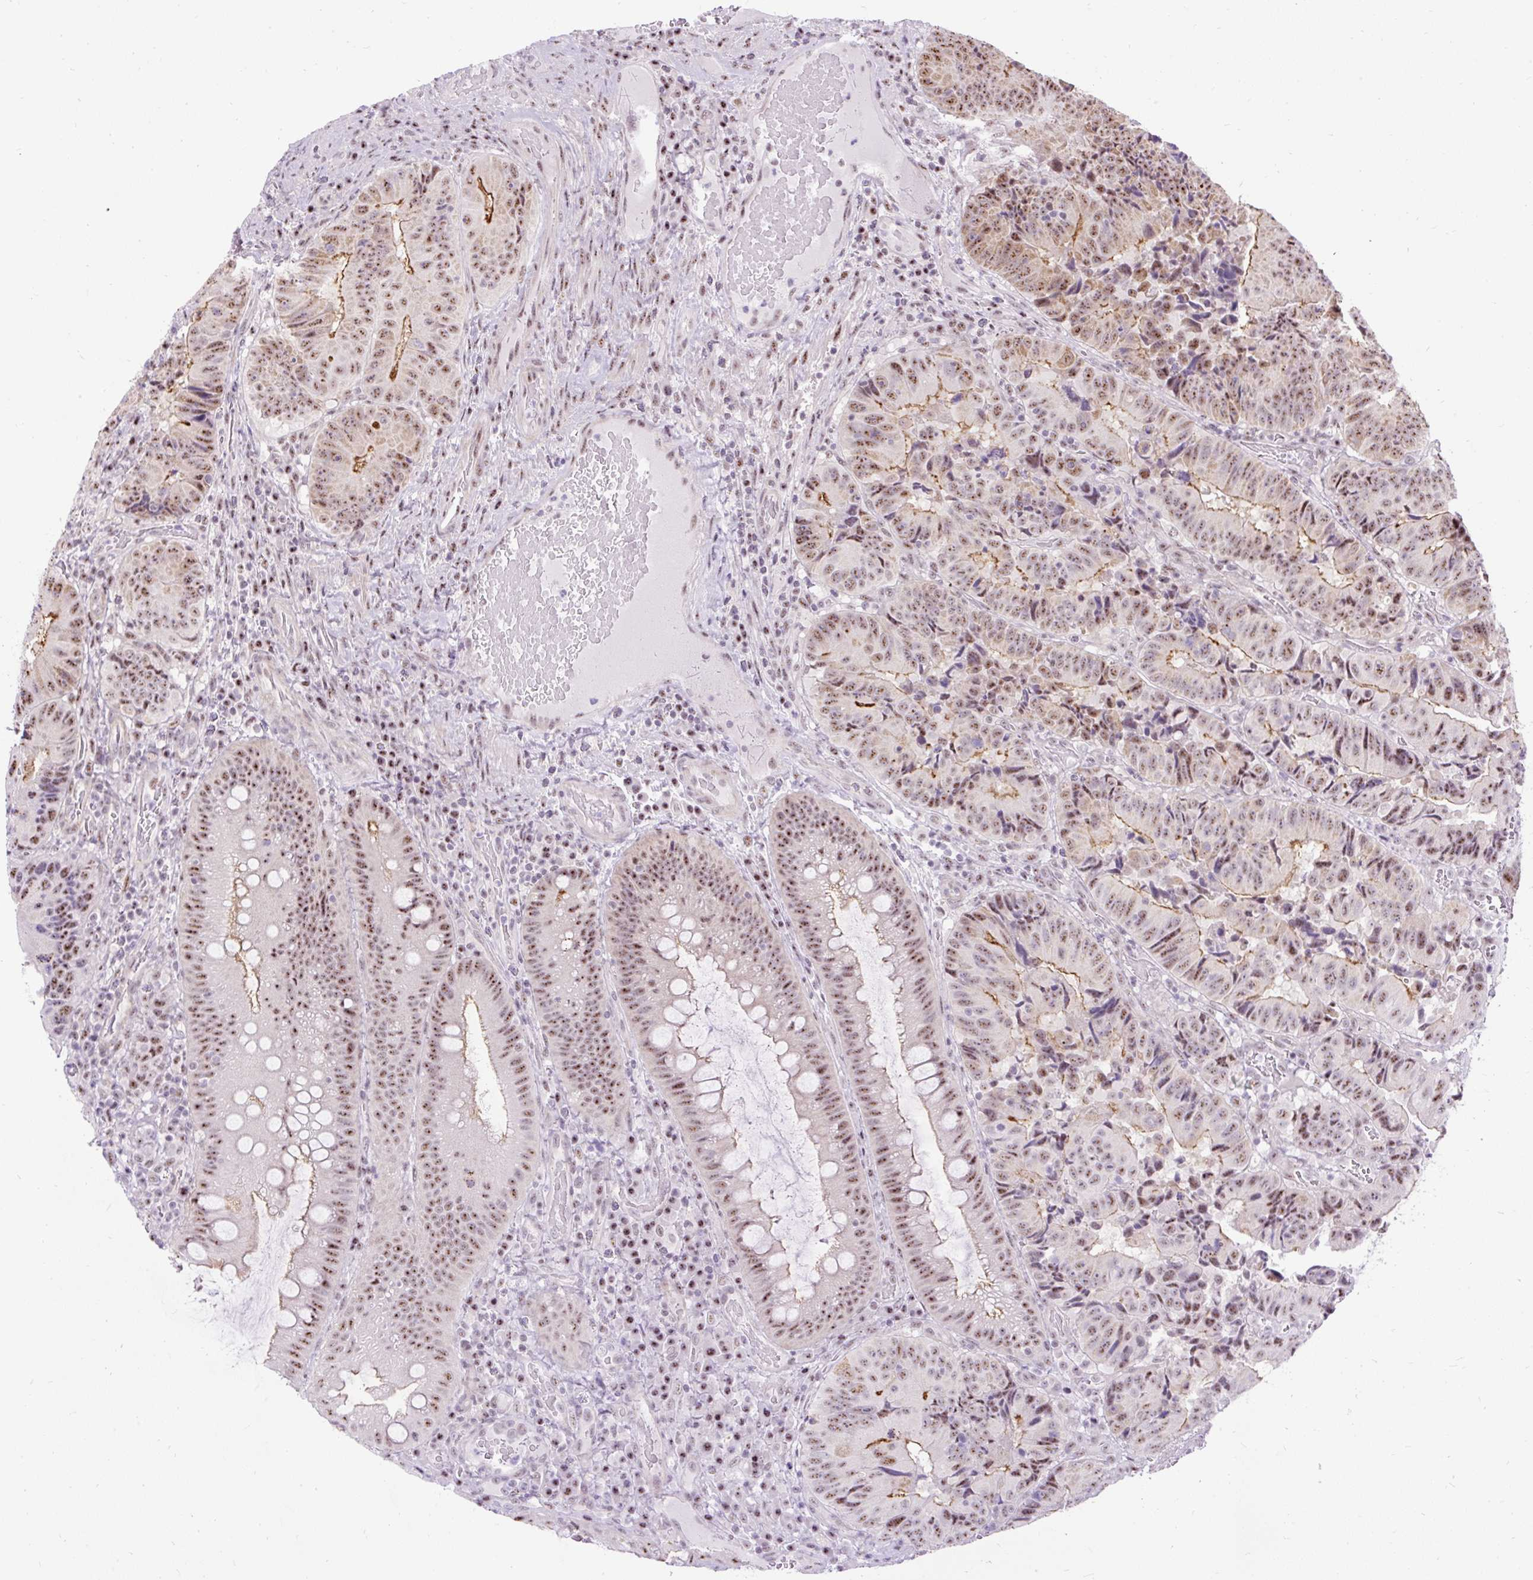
{"staining": {"intensity": "moderate", "quantity": ">75%", "location": "cytoplasmic/membranous,nuclear"}, "tissue": "colorectal cancer", "cell_type": "Tumor cells", "image_type": "cancer", "snomed": [{"axis": "morphology", "description": "Adenocarcinoma, NOS"}, {"axis": "topography", "description": "Colon"}], "caption": "Tumor cells demonstrate medium levels of moderate cytoplasmic/membranous and nuclear positivity in about >75% of cells in human colorectal cancer. Nuclei are stained in blue.", "gene": "SMC5", "patient": {"sex": "female", "age": 86}}